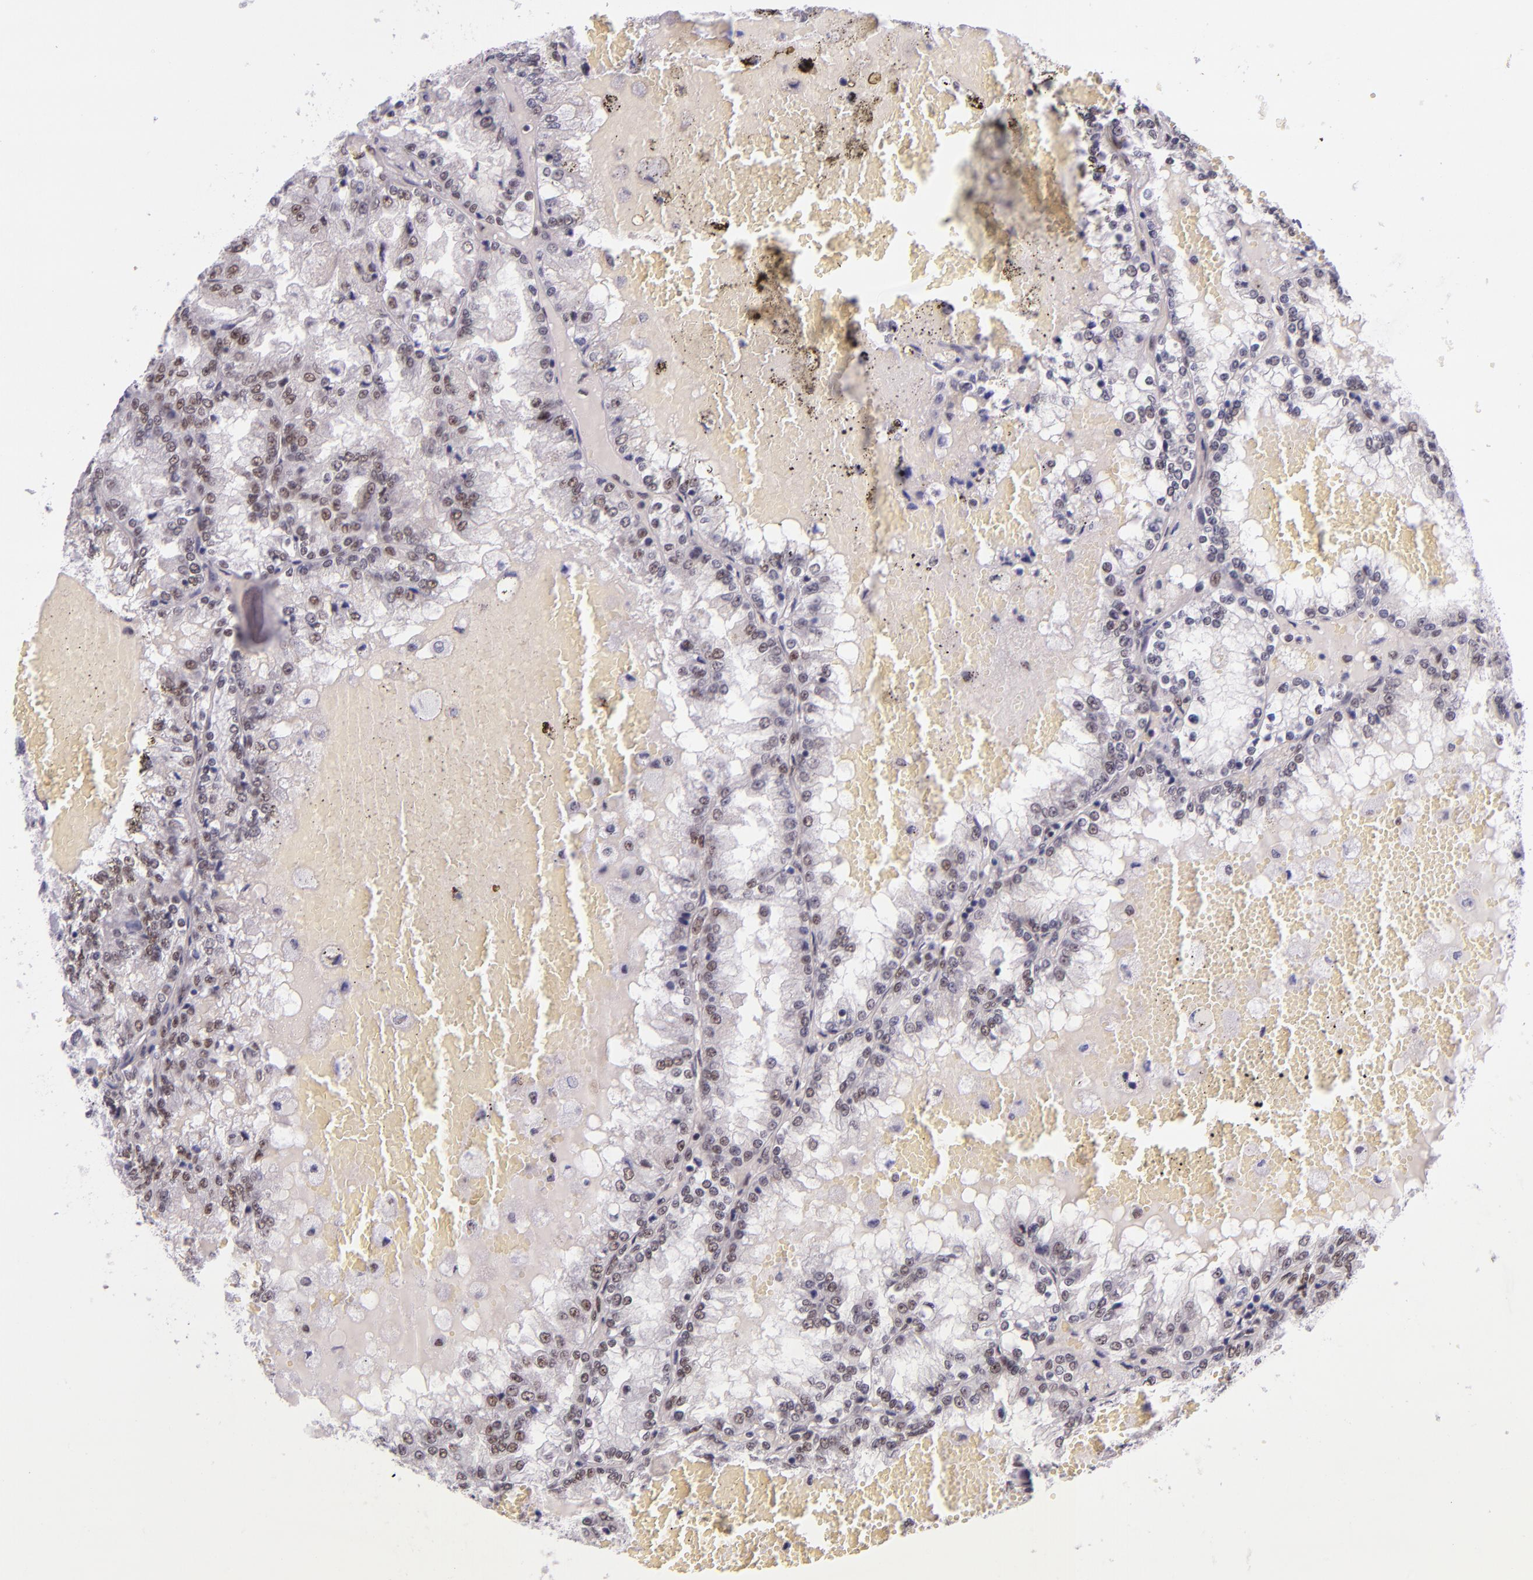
{"staining": {"intensity": "weak", "quantity": "<25%", "location": "nuclear"}, "tissue": "renal cancer", "cell_type": "Tumor cells", "image_type": "cancer", "snomed": [{"axis": "morphology", "description": "Adenocarcinoma, NOS"}, {"axis": "topography", "description": "Kidney"}], "caption": "A high-resolution image shows IHC staining of renal cancer, which reveals no significant positivity in tumor cells.", "gene": "GPKOW", "patient": {"sex": "female", "age": 56}}